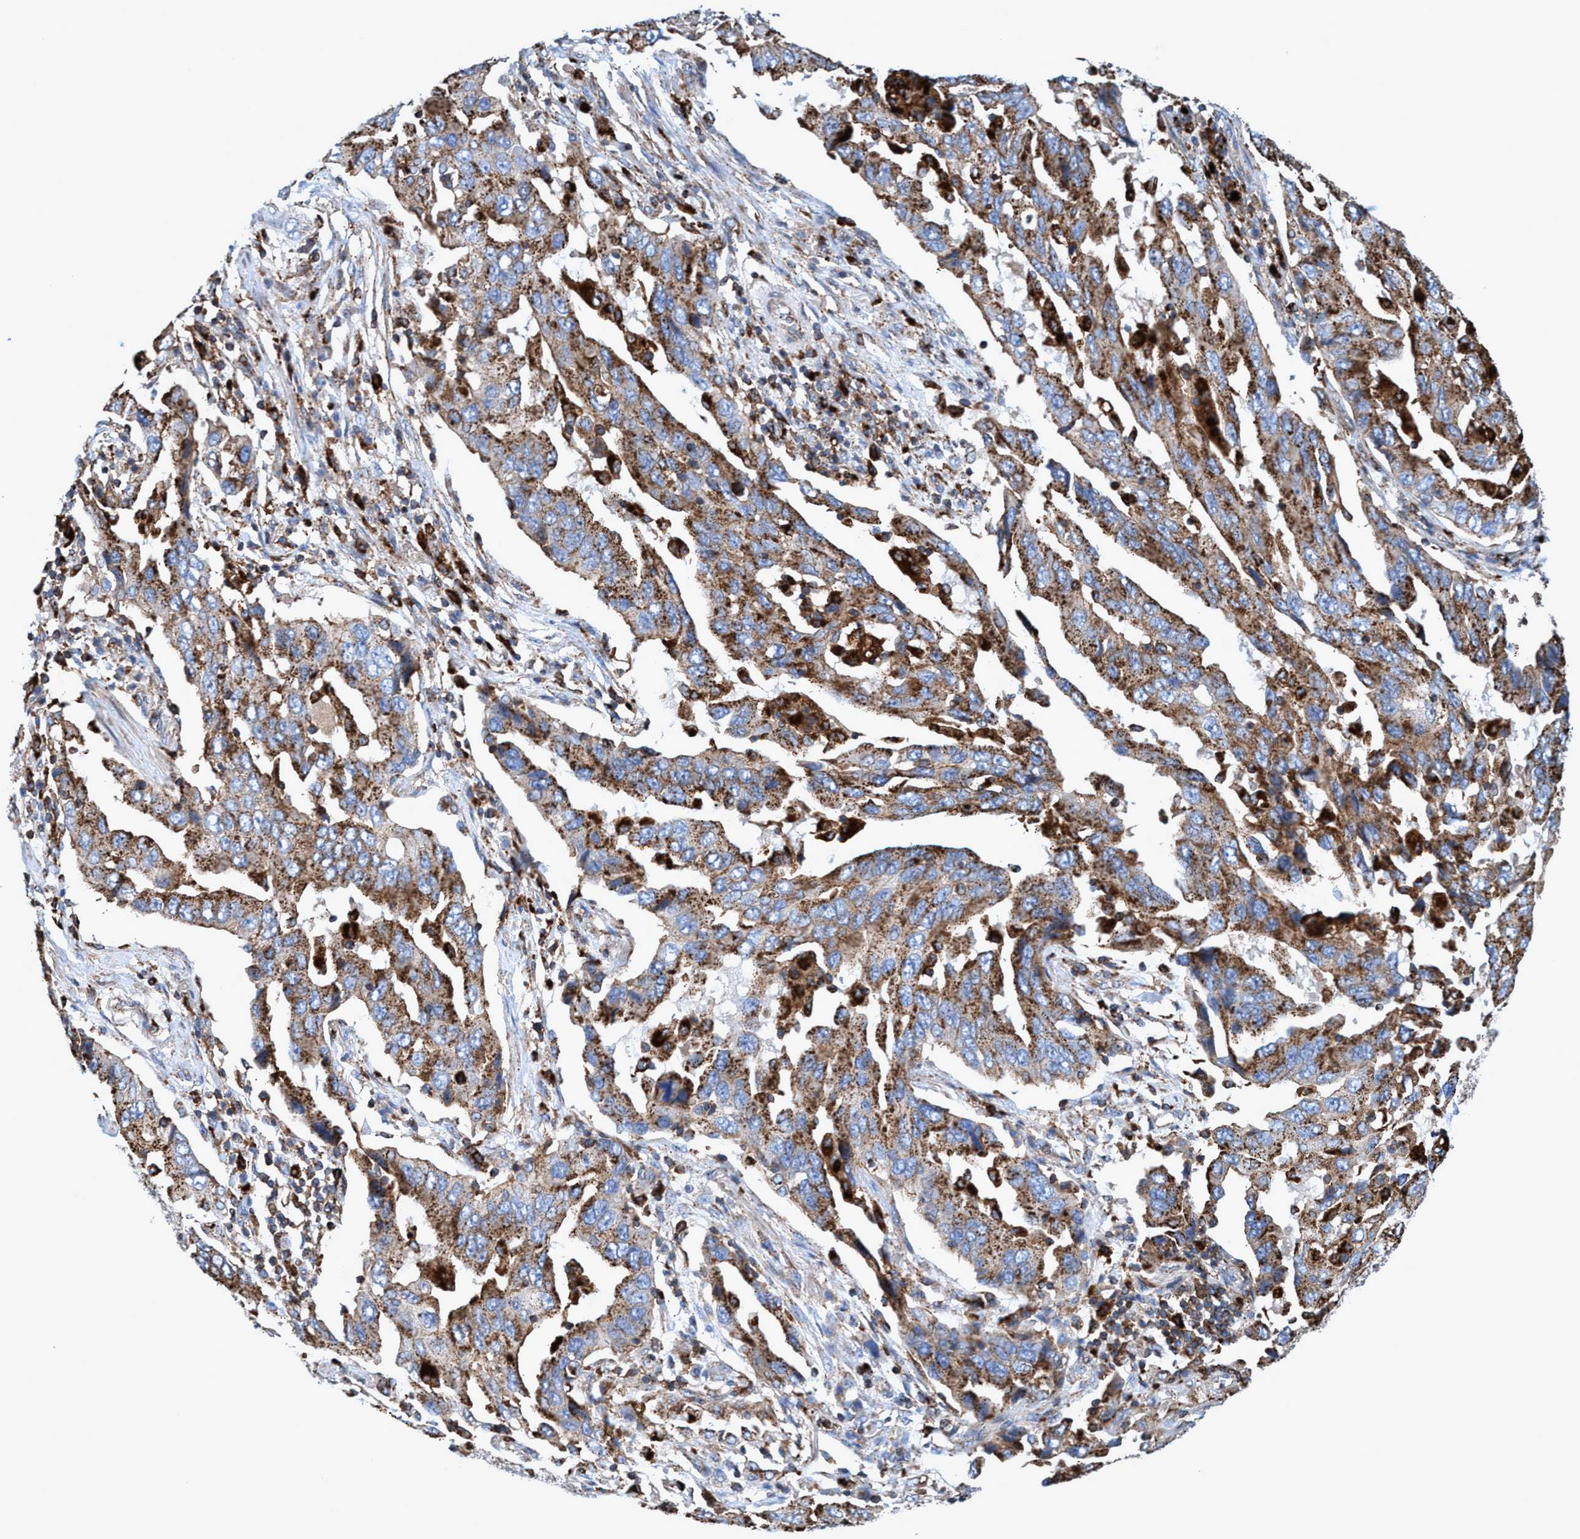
{"staining": {"intensity": "moderate", "quantity": ">75%", "location": "cytoplasmic/membranous"}, "tissue": "lung cancer", "cell_type": "Tumor cells", "image_type": "cancer", "snomed": [{"axis": "morphology", "description": "Adenocarcinoma, NOS"}, {"axis": "topography", "description": "Lung"}], "caption": "This image exhibits adenocarcinoma (lung) stained with immunohistochemistry (IHC) to label a protein in brown. The cytoplasmic/membranous of tumor cells show moderate positivity for the protein. Nuclei are counter-stained blue.", "gene": "TRIM65", "patient": {"sex": "female", "age": 65}}